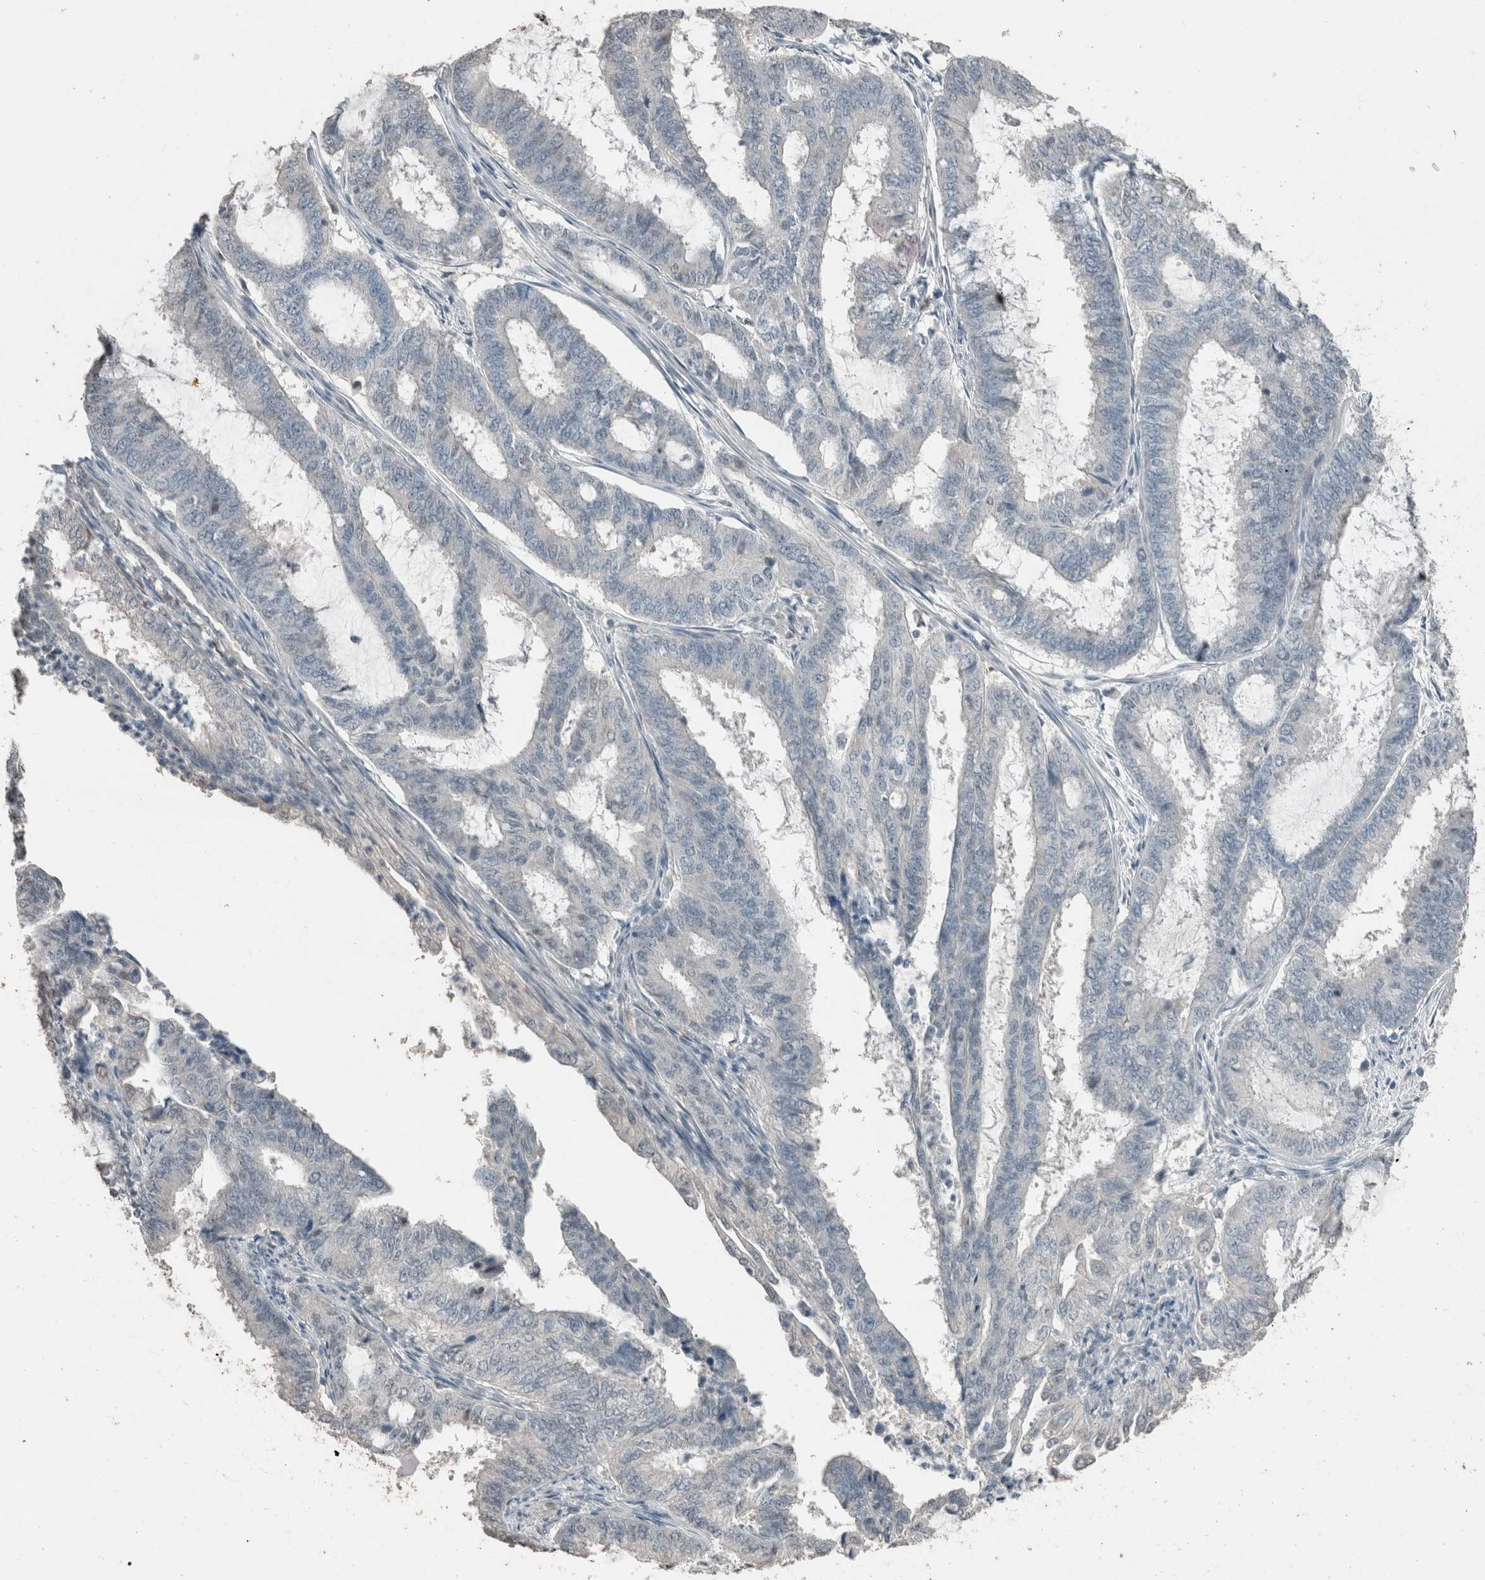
{"staining": {"intensity": "negative", "quantity": "none", "location": "none"}, "tissue": "endometrial cancer", "cell_type": "Tumor cells", "image_type": "cancer", "snomed": [{"axis": "morphology", "description": "Adenocarcinoma, NOS"}, {"axis": "topography", "description": "Endometrium"}], "caption": "There is no significant positivity in tumor cells of endometrial cancer (adenocarcinoma).", "gene": "ACVR2B", "patient": {"sex": "female", "age": 51}}